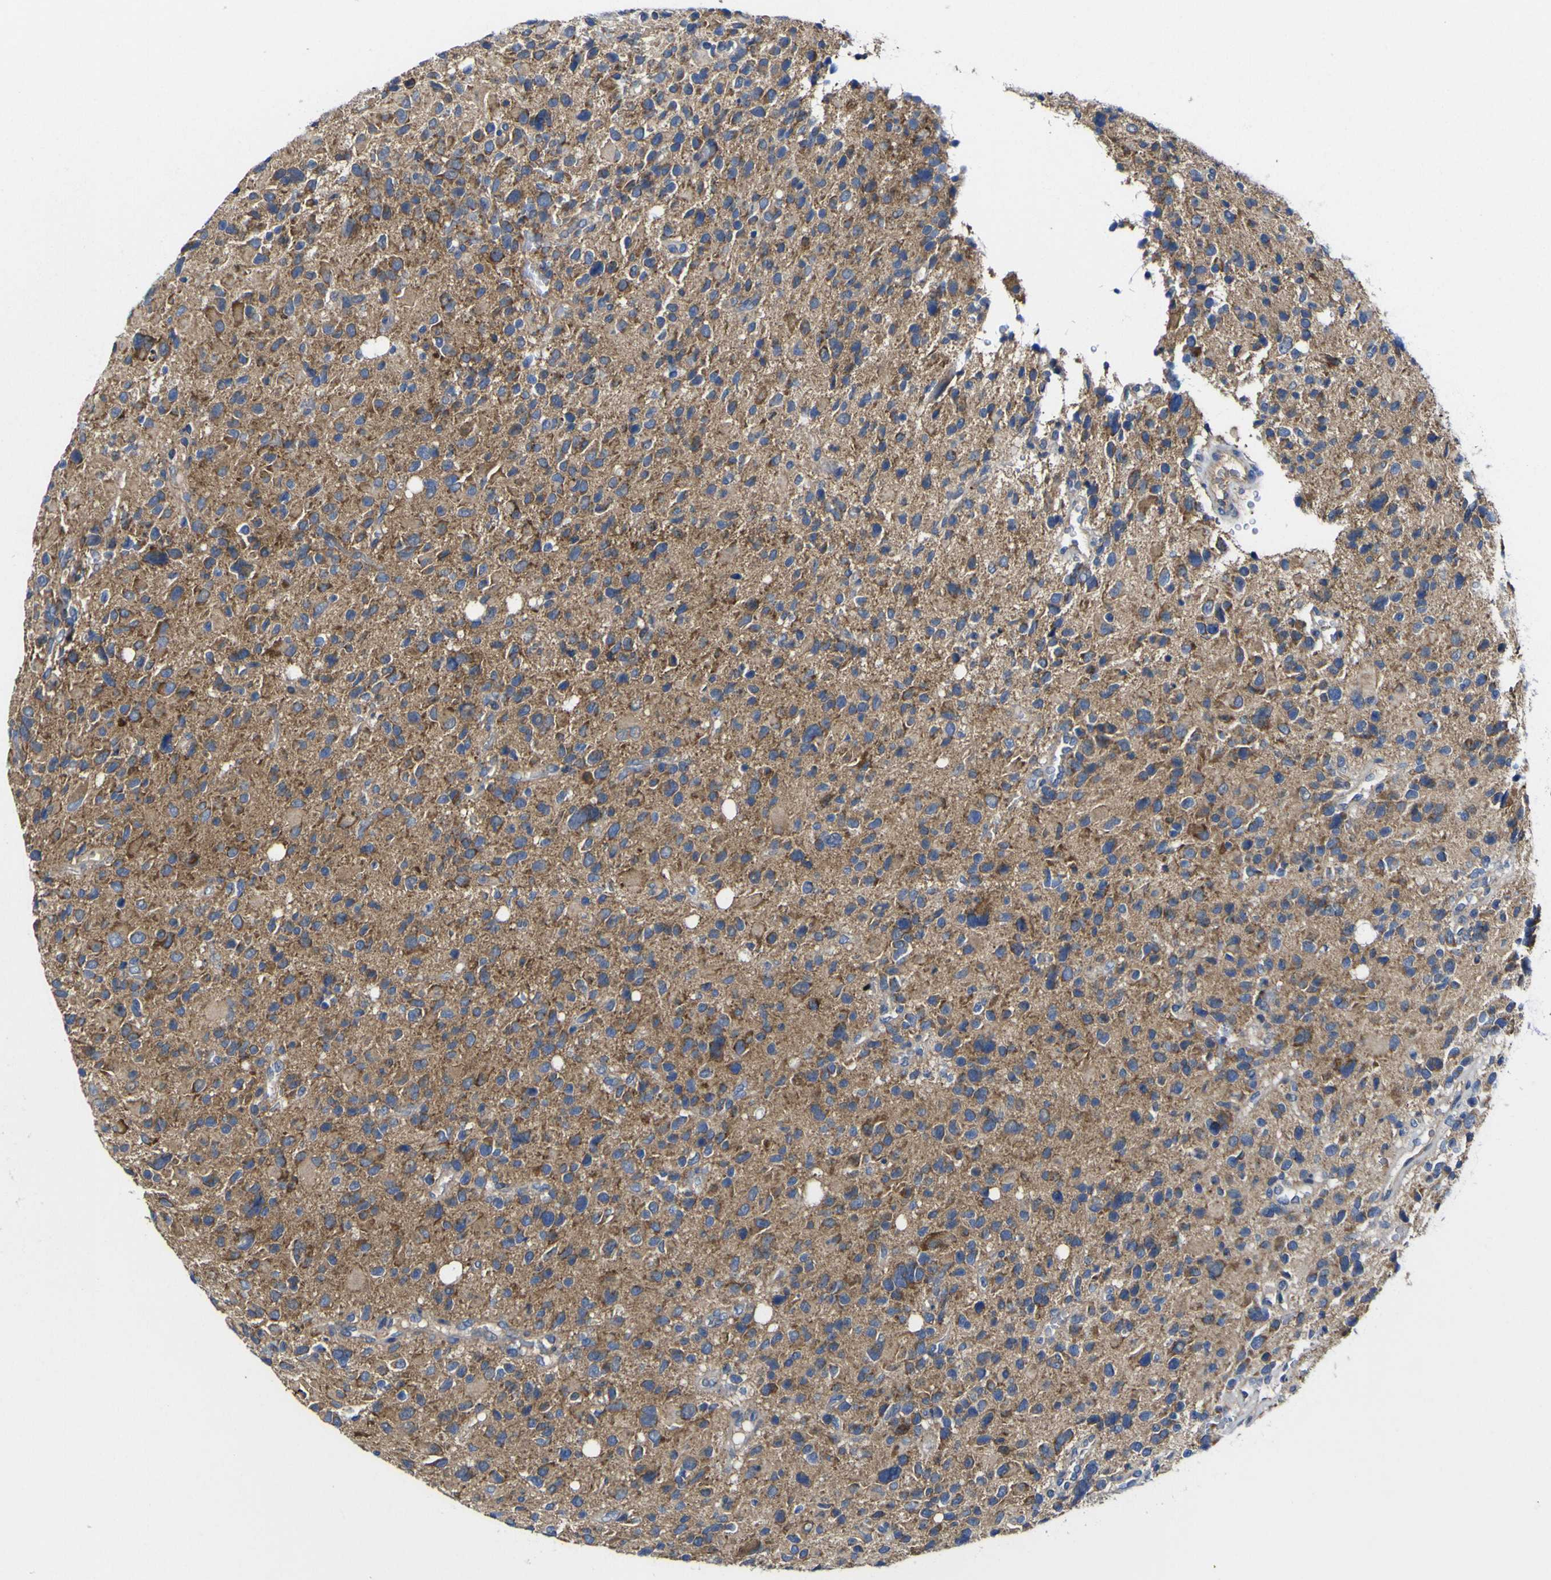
{"staining": {"intensity": "moderate", "quantity": "25%-75%", "location": "cytoplasmic/membranous"}, "tissue": "glioma", "cell_type": "Tumor cells", "image_type": "cancer", "snomed": [{"axis": "morphology", "description": "Glioma, malignant, High grade"}, {"axis": "topography", "description": "Brain"}], "caption": "There is medium levels of moderate cytoplasmic/membranous staining in tumor cells of high-grade glioma (malignant), as demonstrated by immunohistochemical staining (brown color).", "gene": "CCDC90B", "patient": {"sex": "male", "age": 48}}